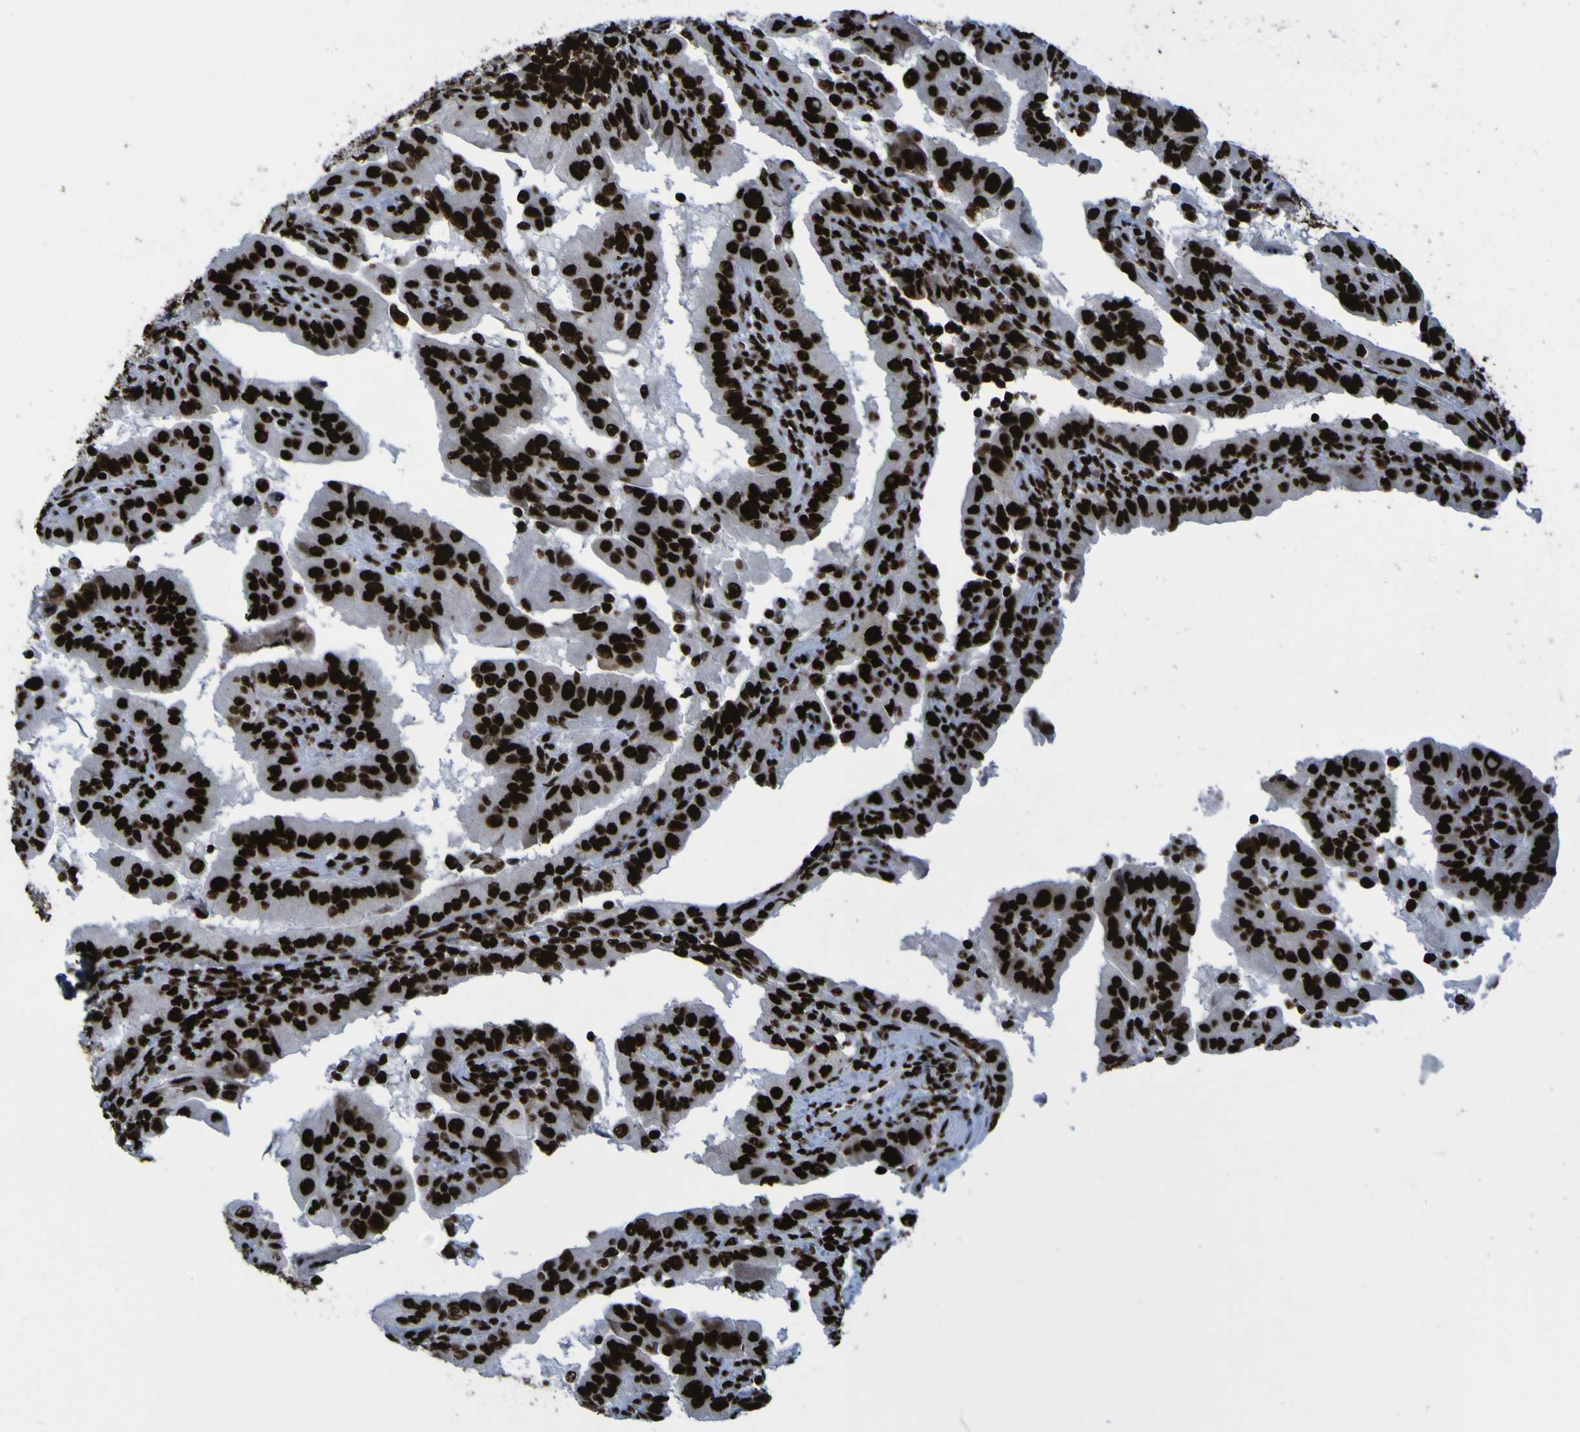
{"staining": {"intensity": "strong", "quantity": ">75%", "location": "nuclear"}, "tissue": "thyroid cancer", "cell_type": "Tumor cells", "image_type": "cancer", "snomed": [{"axis": "morphology", "description": "Papillary adenocarcinoma, NOS"}, {"axis": "topography", "description": "Thyroid gland"}], "caption": "A micrograph of thyroid papillary adenocarcinoma stained for a protein demonstrates strong nuclear brown staining in tumor cells. (brown staining indicates protein expression, while blue staining denotes nuclei).", "gene": "NPM1", "patient": {"sex": "male", "age": 33}}